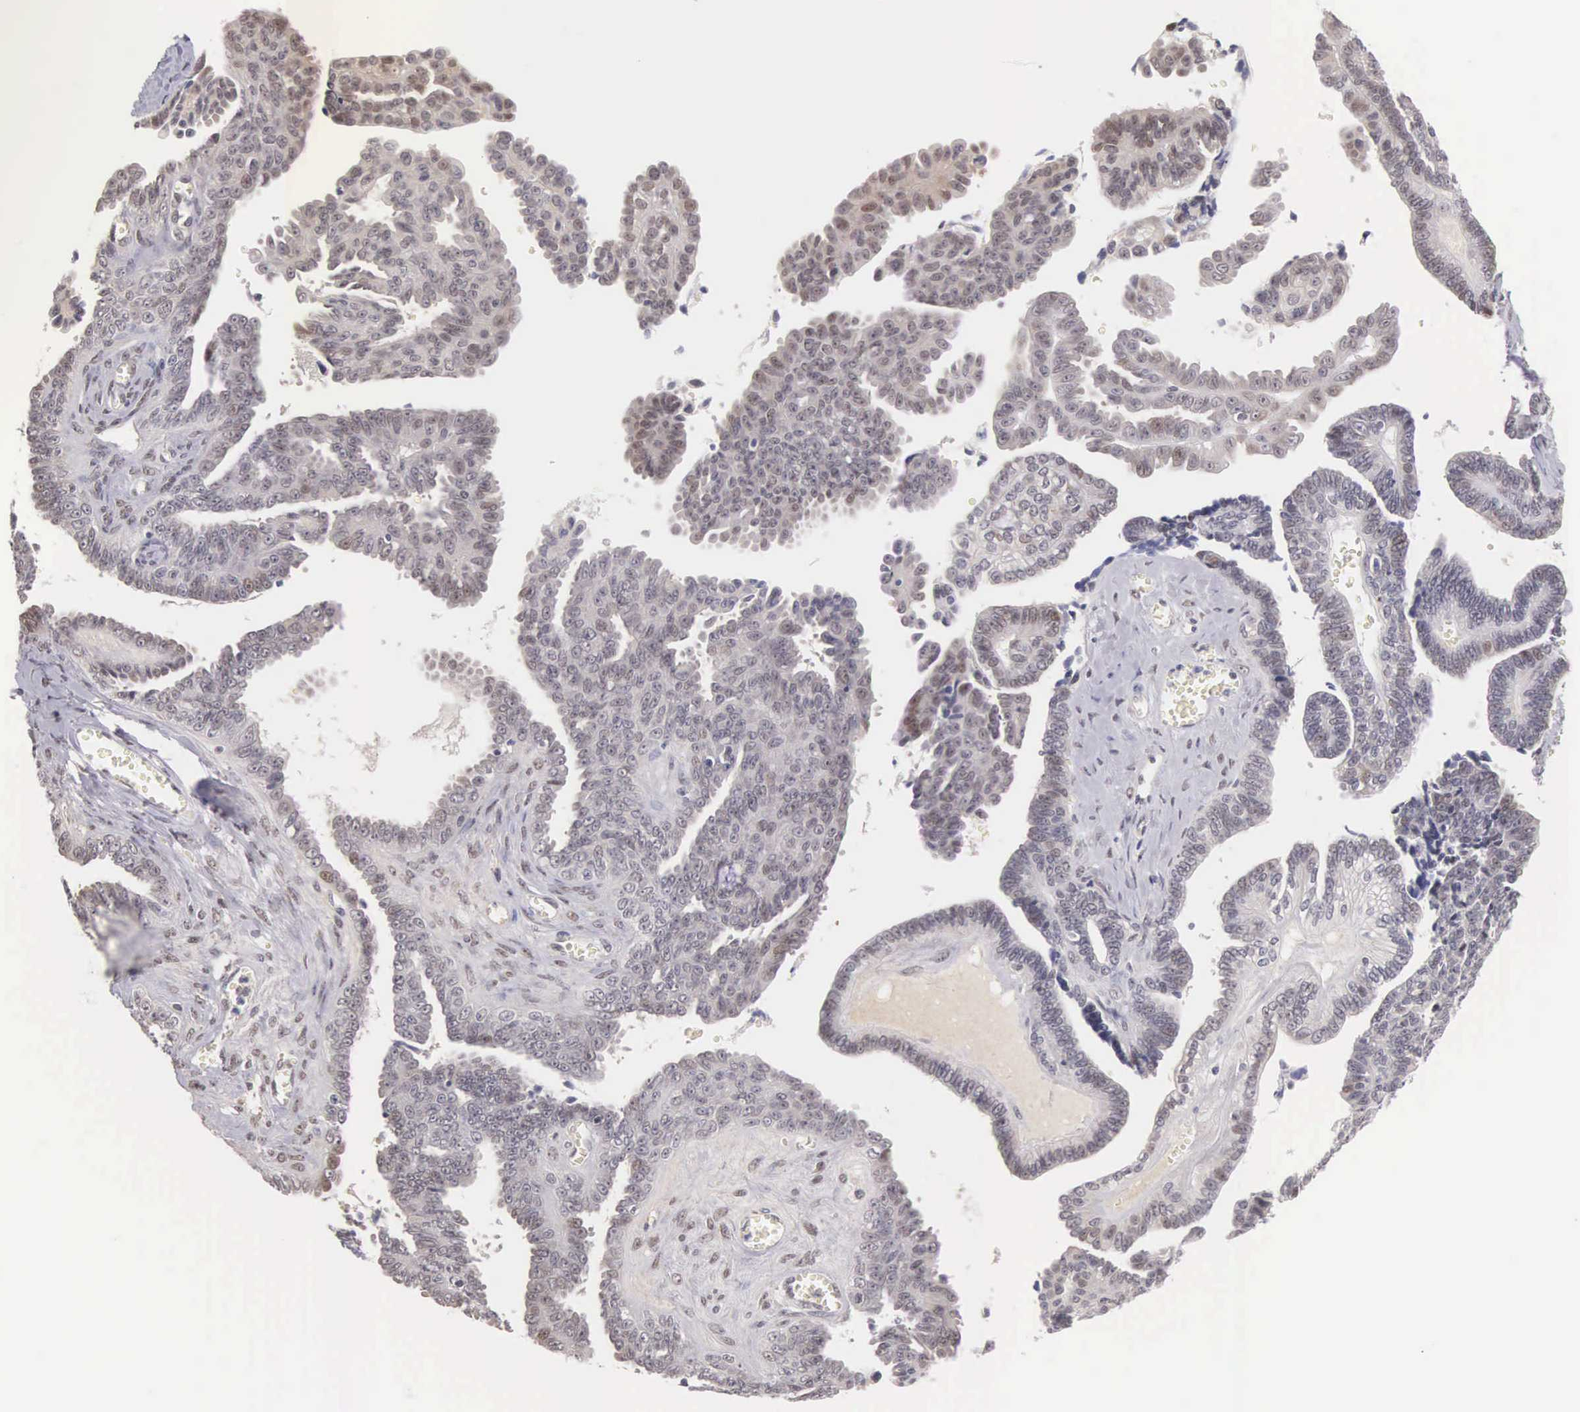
{"staining": {"intensity": "weak", "quantity": "25%-75%", "location": "nuclear"}, "tissue": "ovarian cancer", "cell_type": "Tumor cells", "image_type": "cancer", "snomed": [{"axis": "morphology", "description": "Cystadenocarcinoma, serous, NOS"}, {"axis": "topography", "description": "Ovary"}], "caption": "Tumor cells reveal low levels of weak nuclear expression in approximately 25%-75% of cells in human ovarian serous cystadenocarcinoma.", "gene": "HMGXB4", "patient": {"sex": "female", "age": 71}}